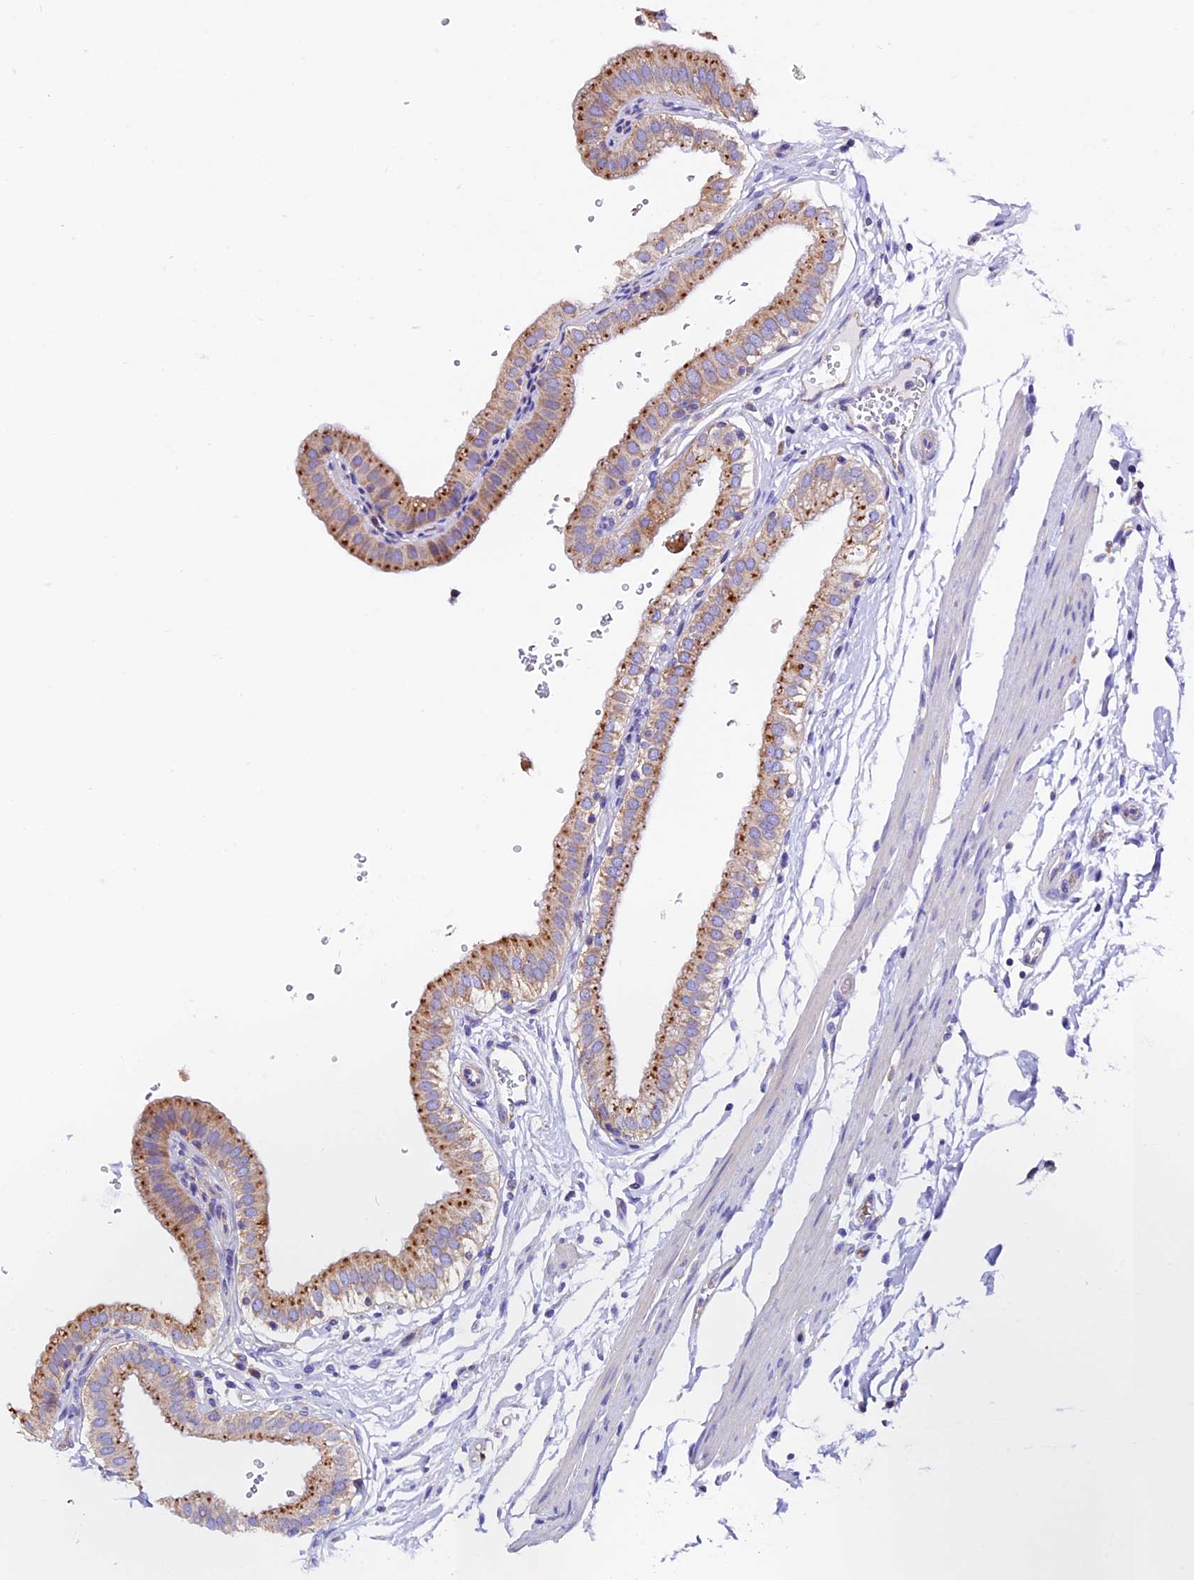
{"staining": {"intensity": "strong", "quantity": ">75%", "location": "cytoplasmic/membranous"}, "tissue": "gallbladder", "cell_type": "Glandular cells", "image_type": "normal", "snomed": [{"axis": "morphology", "description": "Normal tissue, NOS"}, {"axis": "topography", "description": "Gallbladder"}], "caption": "Human gallbladder stained with a brown dye demonstrates strong cytoplasmic/membranous positive positivity in approximately >75% of glandular cells.", "gene": "COMTD1", "patient": {"sex": "female", "age": 61}}